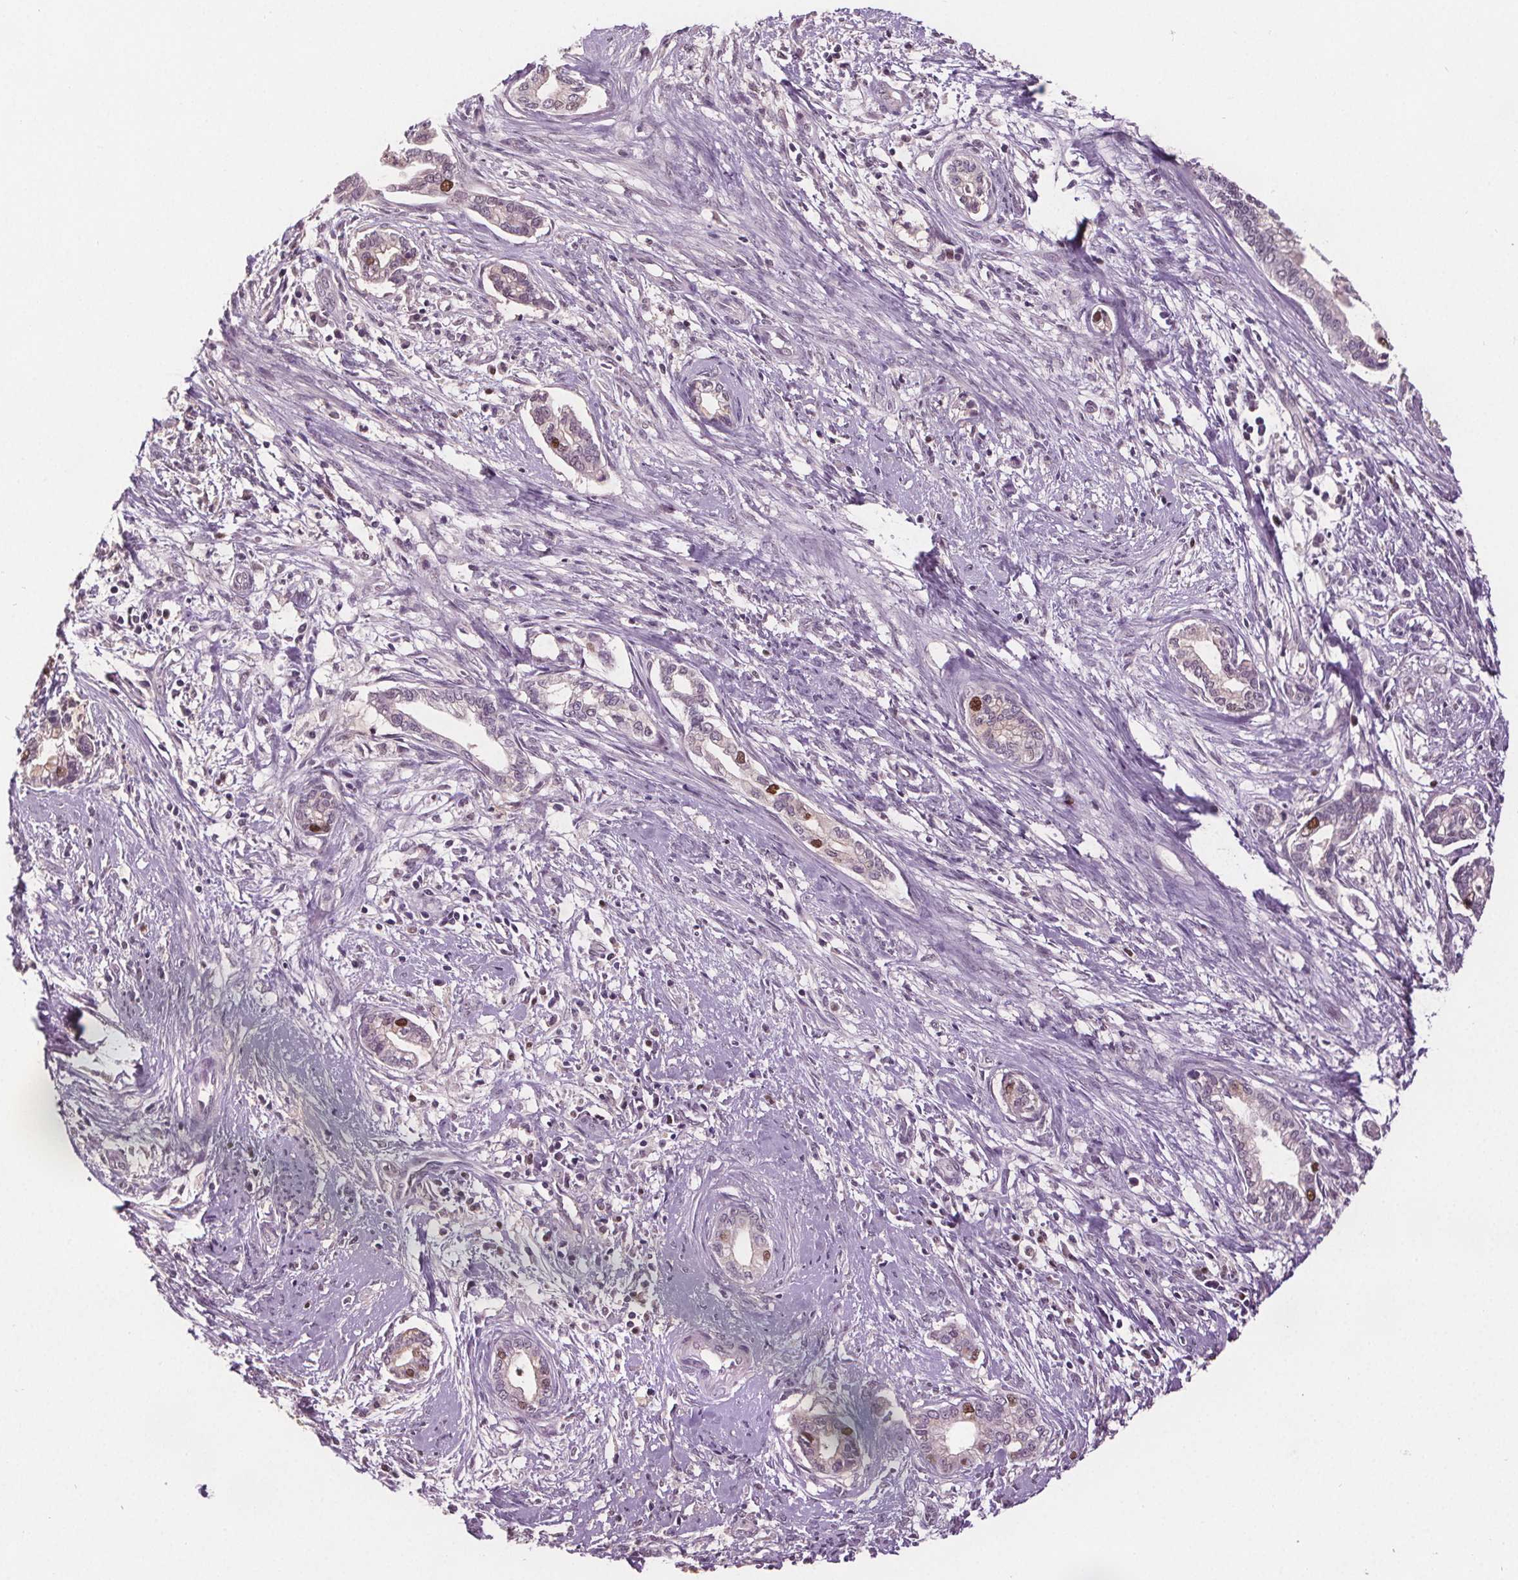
{"staining": {"intensity": "moderate", "quantity": "<25%", "location": "nuclear"}, "tissue": "cervical cancer", "cell_type": "Tumor cells", "image_type": "cancer", "snomed": [{"axis": "morphology", "description": "Adenocarcinoma, NOS"}, {"axis": "topography", "description": "Cervix"}], "caption": "Brown immunohistochemical staining in adenocarcinoma (cervical) reveals moderate nuclear positivity in about <25% of tumor cells.", "gene": "CENPF", "patient": {"sex": "female", "age": 62}}